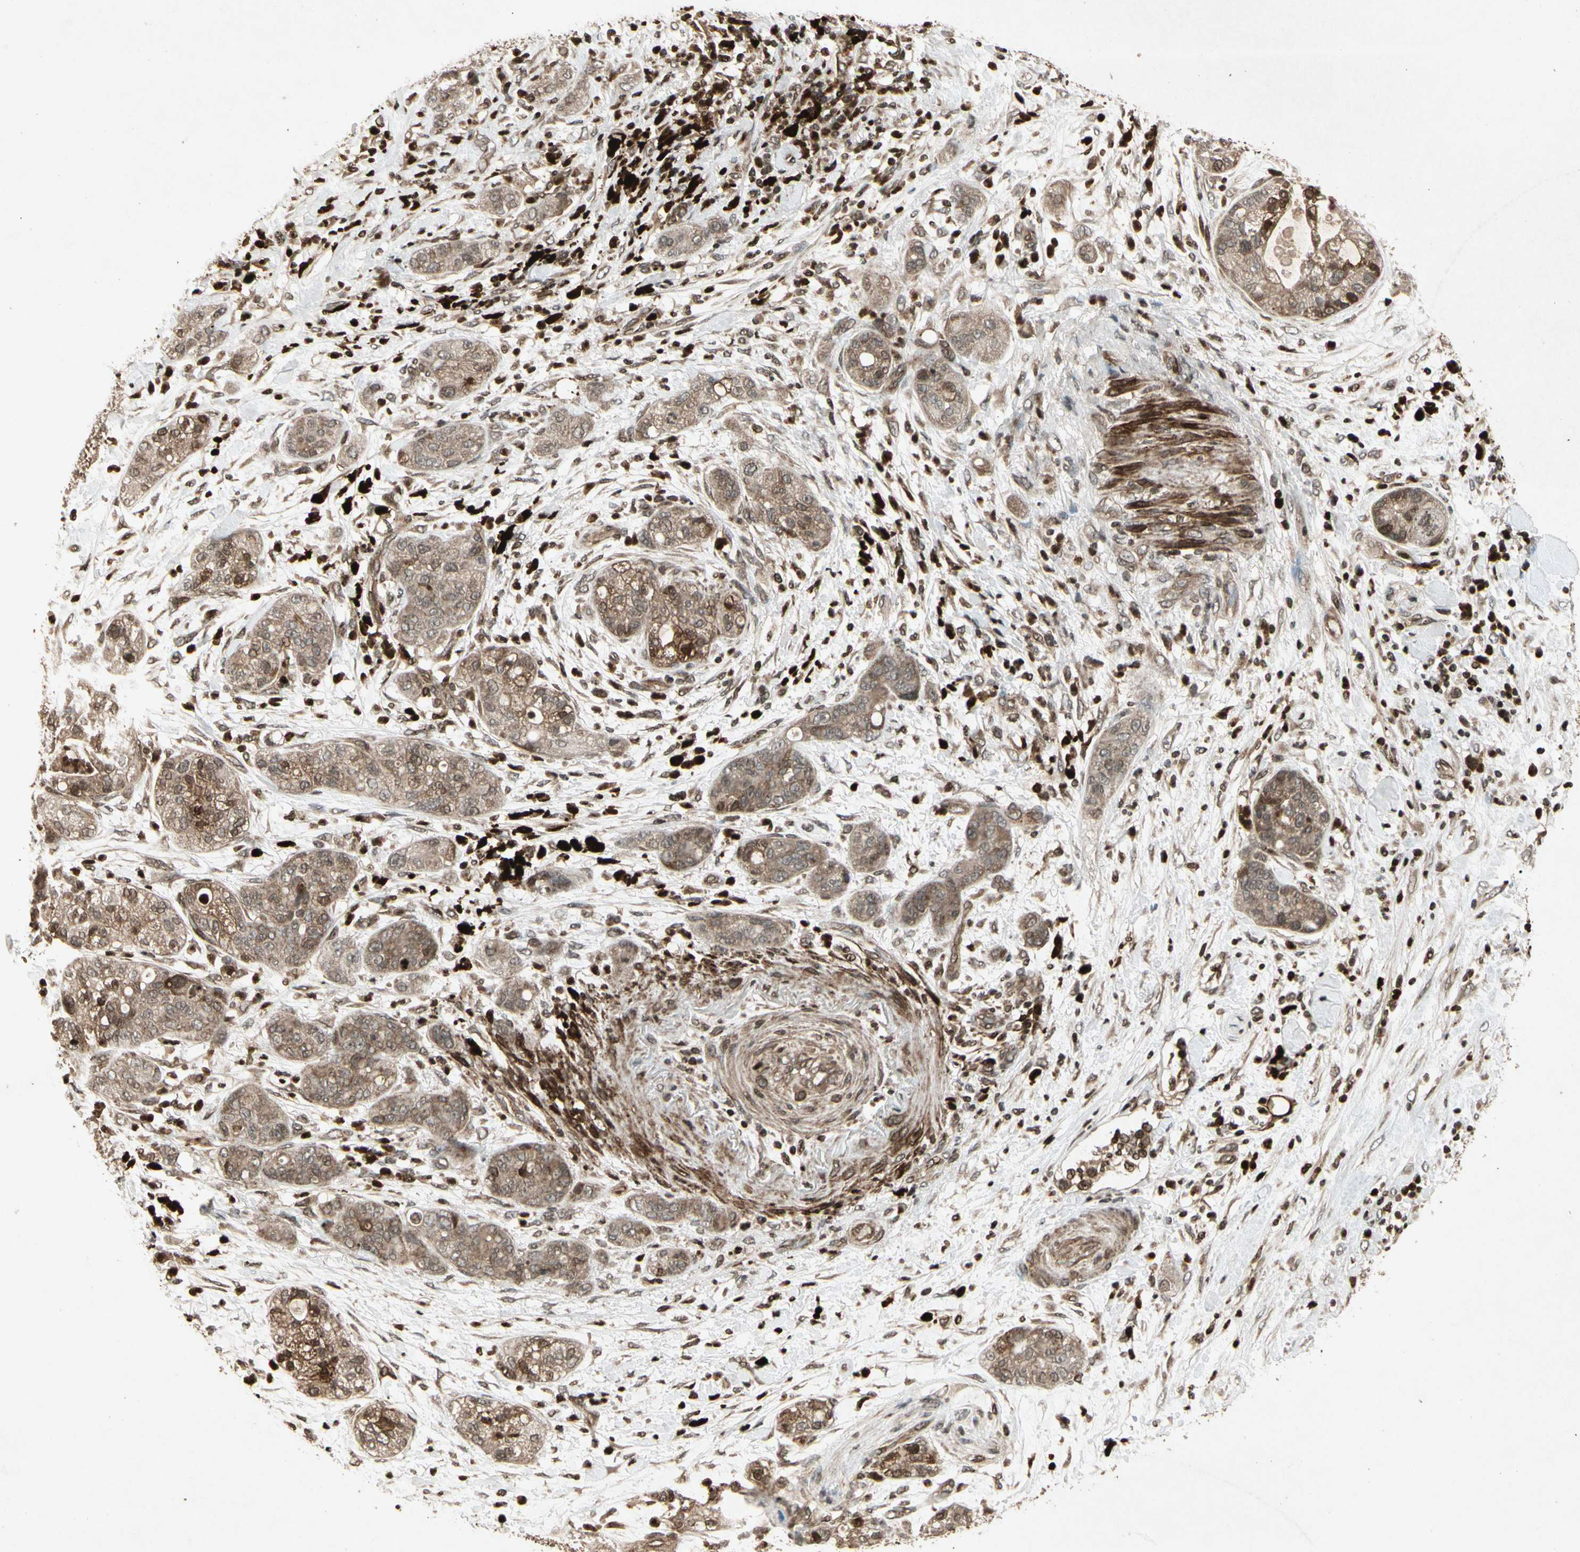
{"staining": {"intensity": "moderate", "quantity": ">75%", "location": "cytoplasmic/membranous"}, "tissue": "pancreatic cancer", "cell_type": "Tumor cells", "image_type": "cancer", "snomed": [{"axis": "morphology", "description": "Adenocarcinoma, NOS"}, {"axis": "topography", "description": "Pancreas"}], "caption": "Pancreatic cancer was stained to show a protein in brown. There is medium levels of moderate cytoplasmic/membranous expression in approximately >75% of tumor cells. (DAB (3,3'-diaminobenzidine) = brown stain, brightfield microscopy at high magnification).", "gene": "GLRX", "patient": {"sex": "female", "age": 78}}